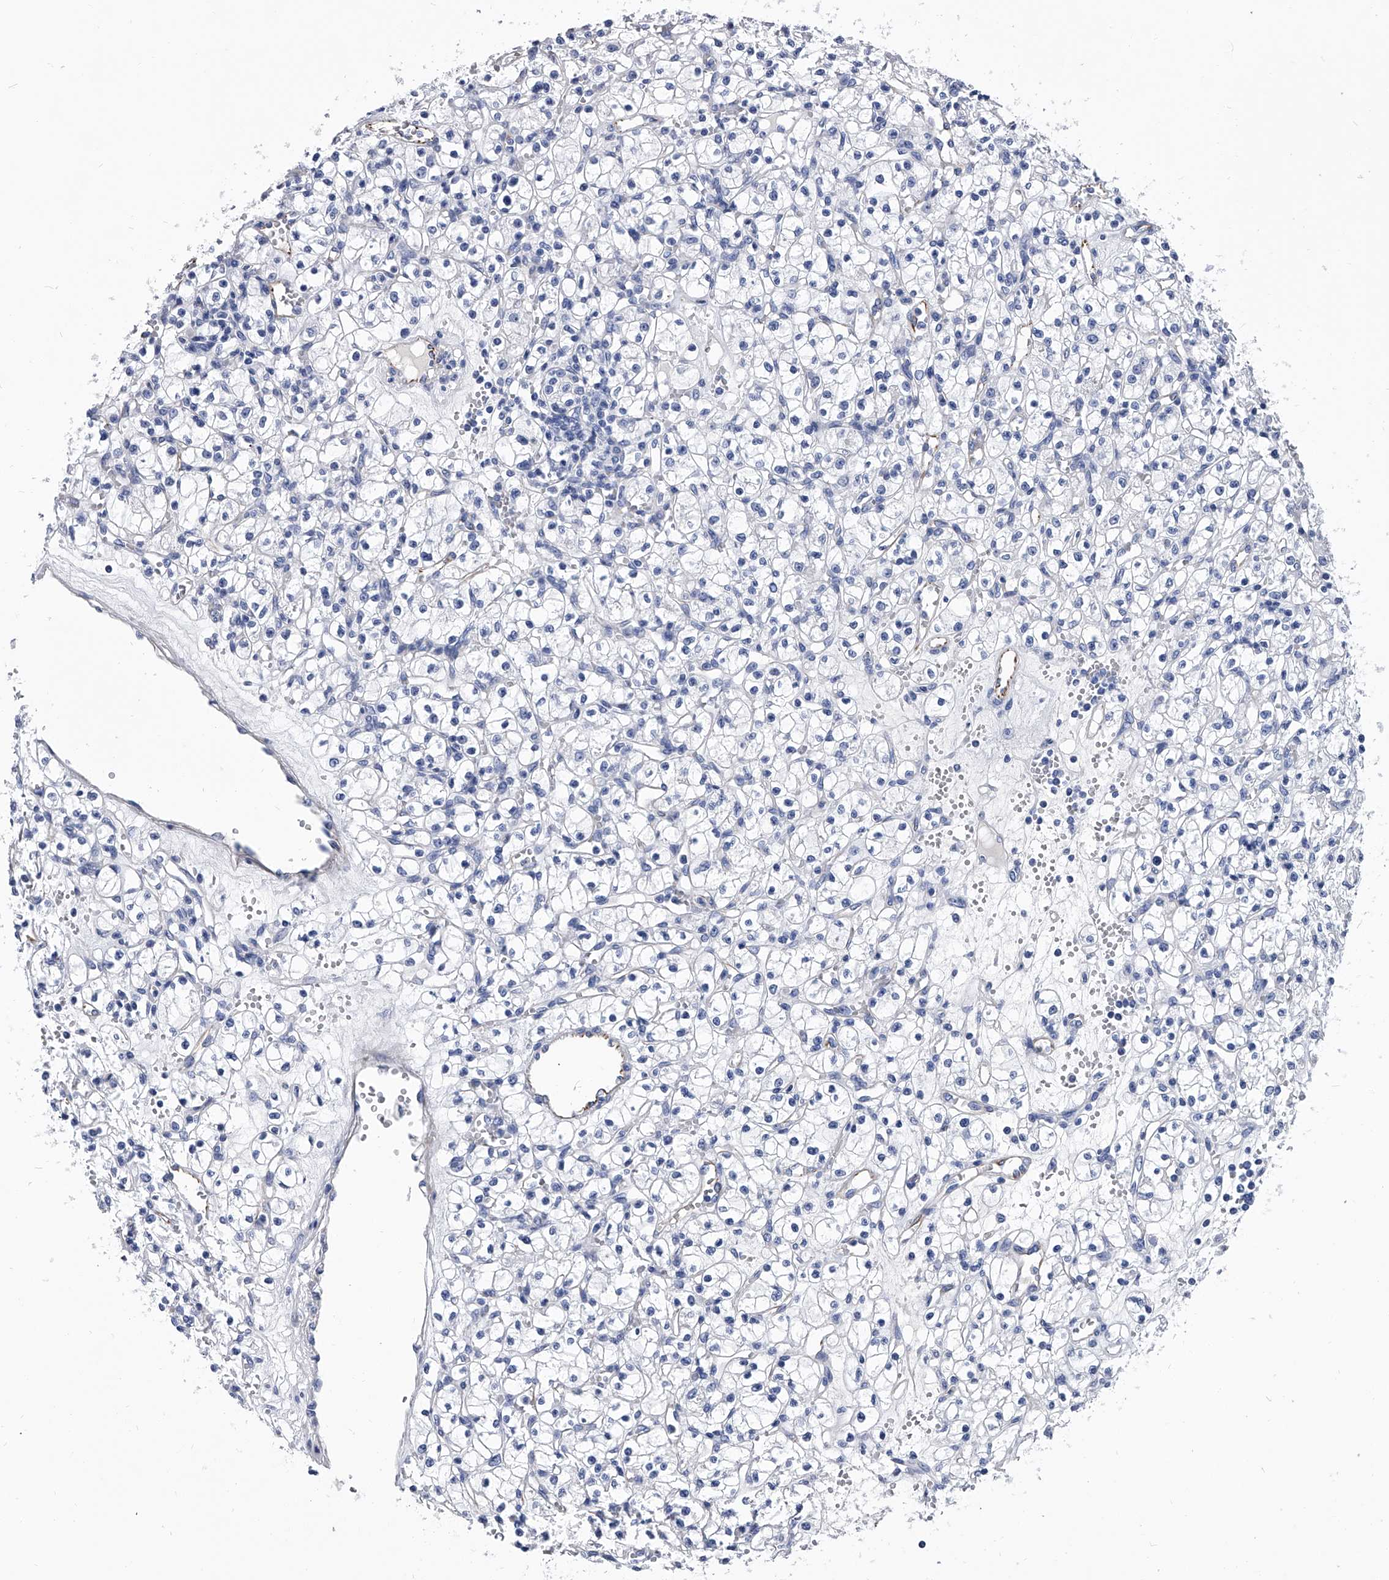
{"staining": {"intensity": "negative", "quantity": "none", "location": "none"}, "tissue": "renal cancer", "cell_type": "Tumor cells", "image_type": "cancer", "snomed": [{"axis": "morphology", "description": "Adenocarcinoma, NOS"}, {"axis": "topography", "description": "Kidney"}], "caption": "There is no significant staining in tumor cells of renal cancer (adenocarcinoma). Nuclei are stained in blue.", "gene": "EFCAB7", "patient": {"sex": "female", "age": 59}}